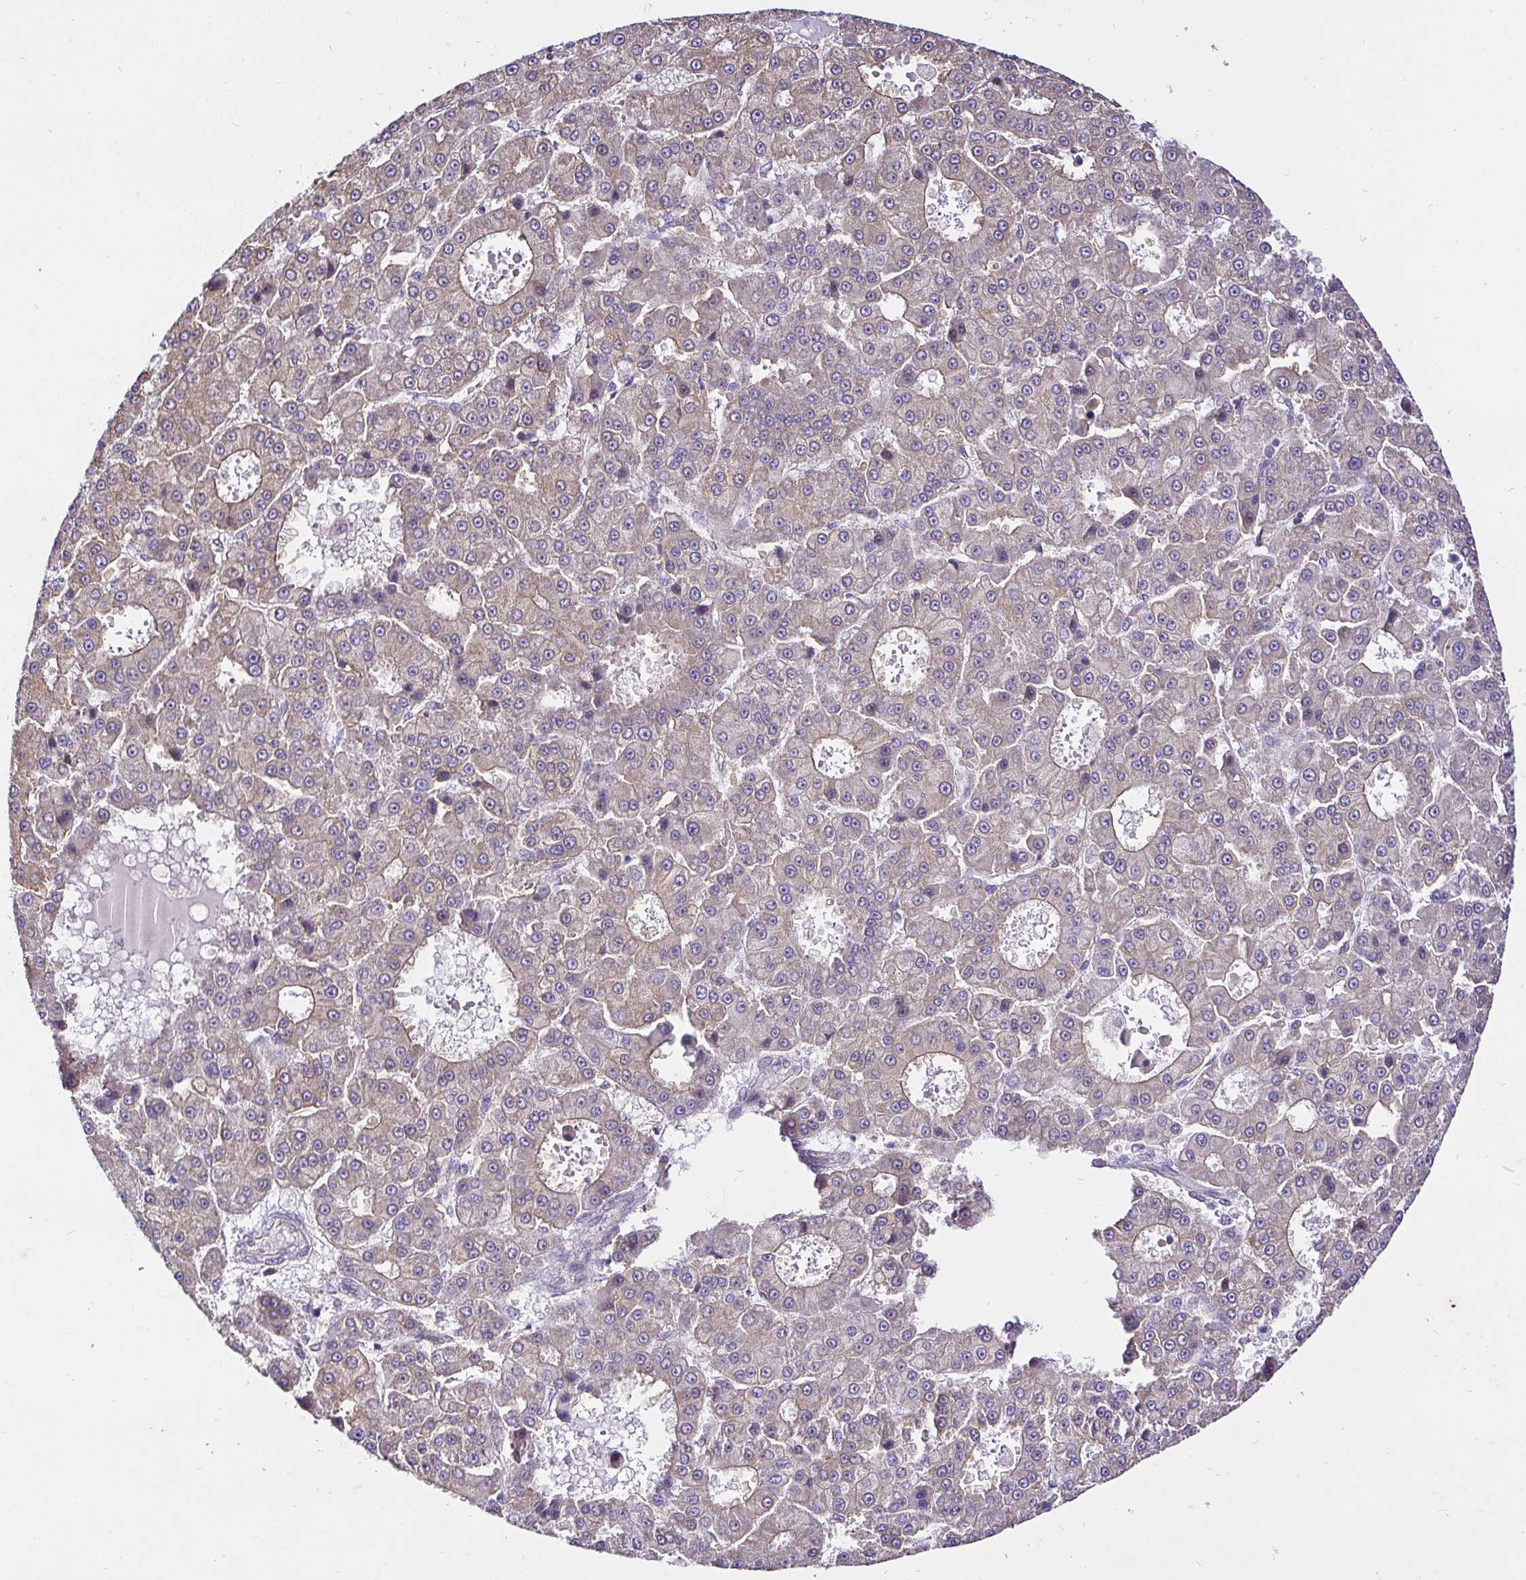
{"staining": {"intensity": "weak", "quantity": "25%-75%", "location": "cytoplasmic/membranous"}, "tissue": "liver cancer", "cell_type": "Tumor cells", "image_type": "cancer", "snomed": [{"axis": "morphology", "description": "Carcinoma, Hepatocellular, NOS"}, {"axis": "topography", "description": "Liver"}], "caption": "The micrograph displays staining of hepatocellular carcinoma (liver), revealing weak cytoplasmic/membranous protein staining (brown color) within tumor cells. (DAB IHC with brightfield microscopy, high magnification).", "gene": "CCDC122", "patient": {"sex": "male", "age": 70}}